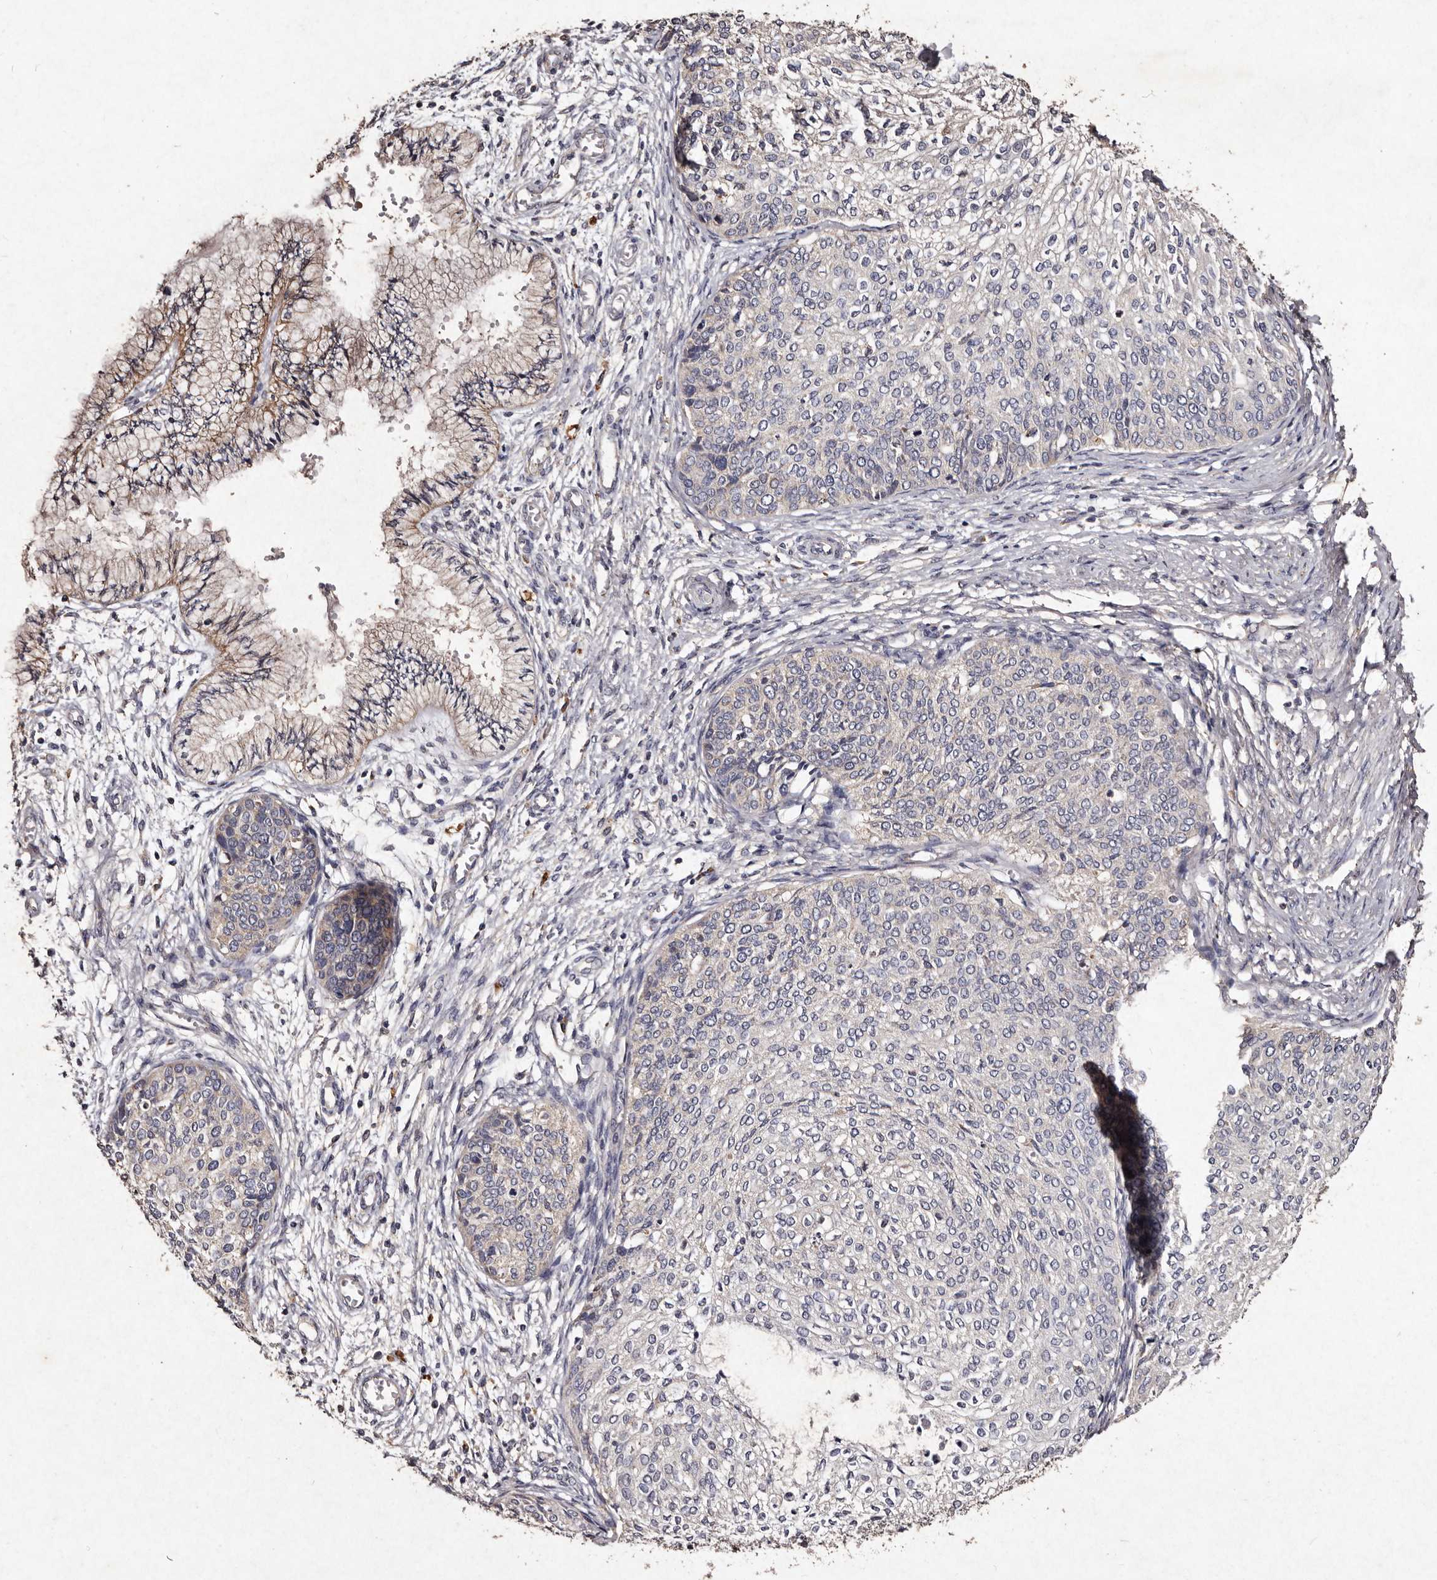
{"staining": {"intensity": "weak", "quantity": "<25%", "location": "cytoplasmic/membranous"}, "tissue": "cervical cancer", "cell_type": "Tumor cells", "image_type": "cancer", "snomed": [{"axis": "morphology", "description": "Squamous cell carcinoma, NOS"}, {"axis": "topography", "description": "Cervix"}], "caption": "Immunohistochemistry of squamous cell carcinoma (cervical) displays no positivity in tumor cells.", "gene": "TFB1M", "patient": {"sex": "female", "age": 37}}